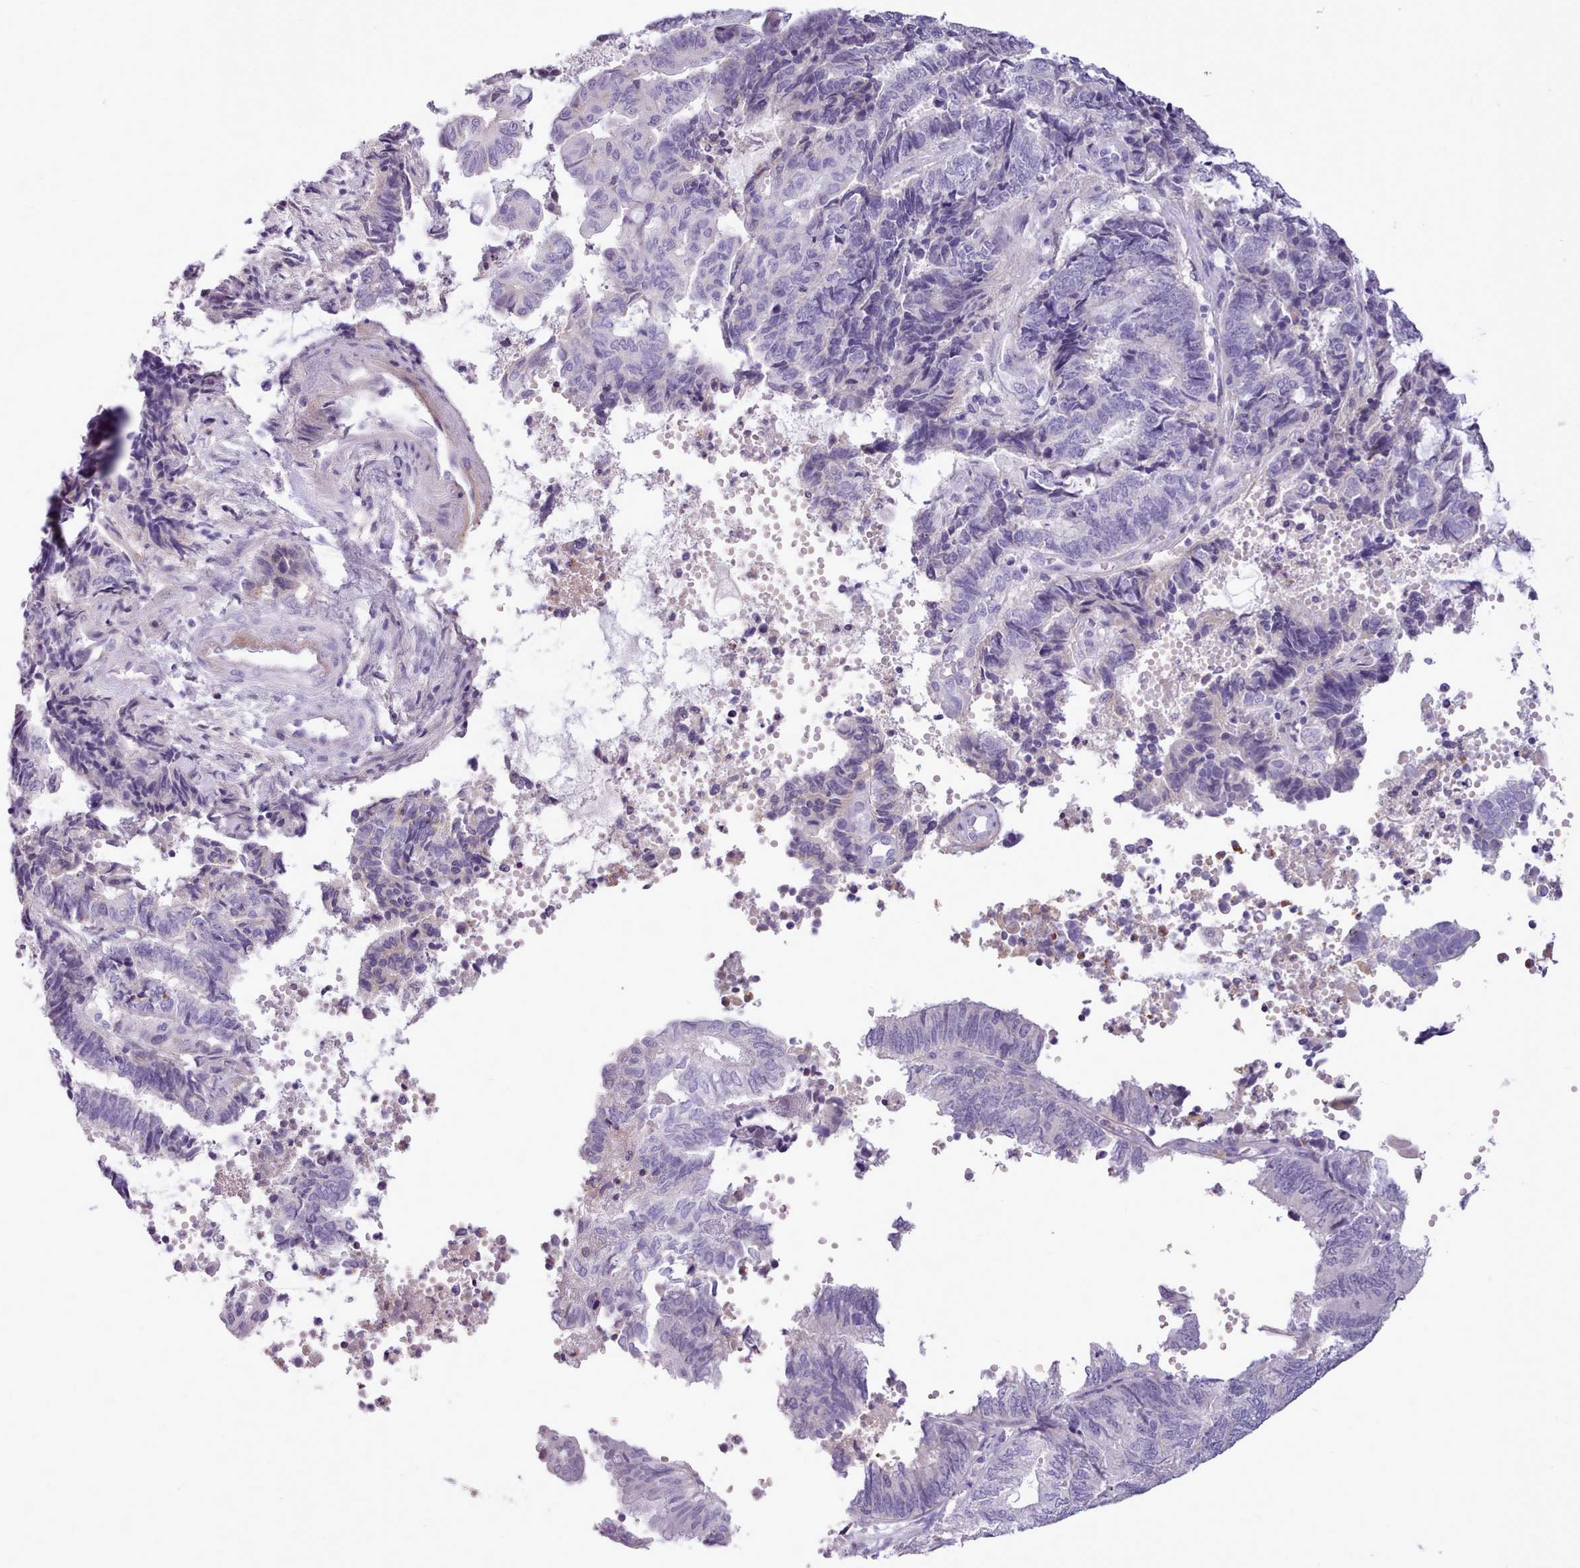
{"staining": {"intensity": "negative", "quantity": "none", "location": "none"}, "tissue": "endometrial cancer", "cell_type": "Tumor cells", "image_type": "cancer", "snomed": [{"axis": "morphology", "description": "Adenocarcinoma, NOS"}, {"axis": "topography", "description": "Uterus"}, {"axis": "topography", "description": "Endometrium"}], "caption": "There is no significant expression in tumor cells of endometrial adenocarcinoma. (Brightfield microscopy of DAB immunohistochemistry (IHC) at high magnification).", "gene": "CYP2A13", "patient": {"sex": "female", "age": 70}}